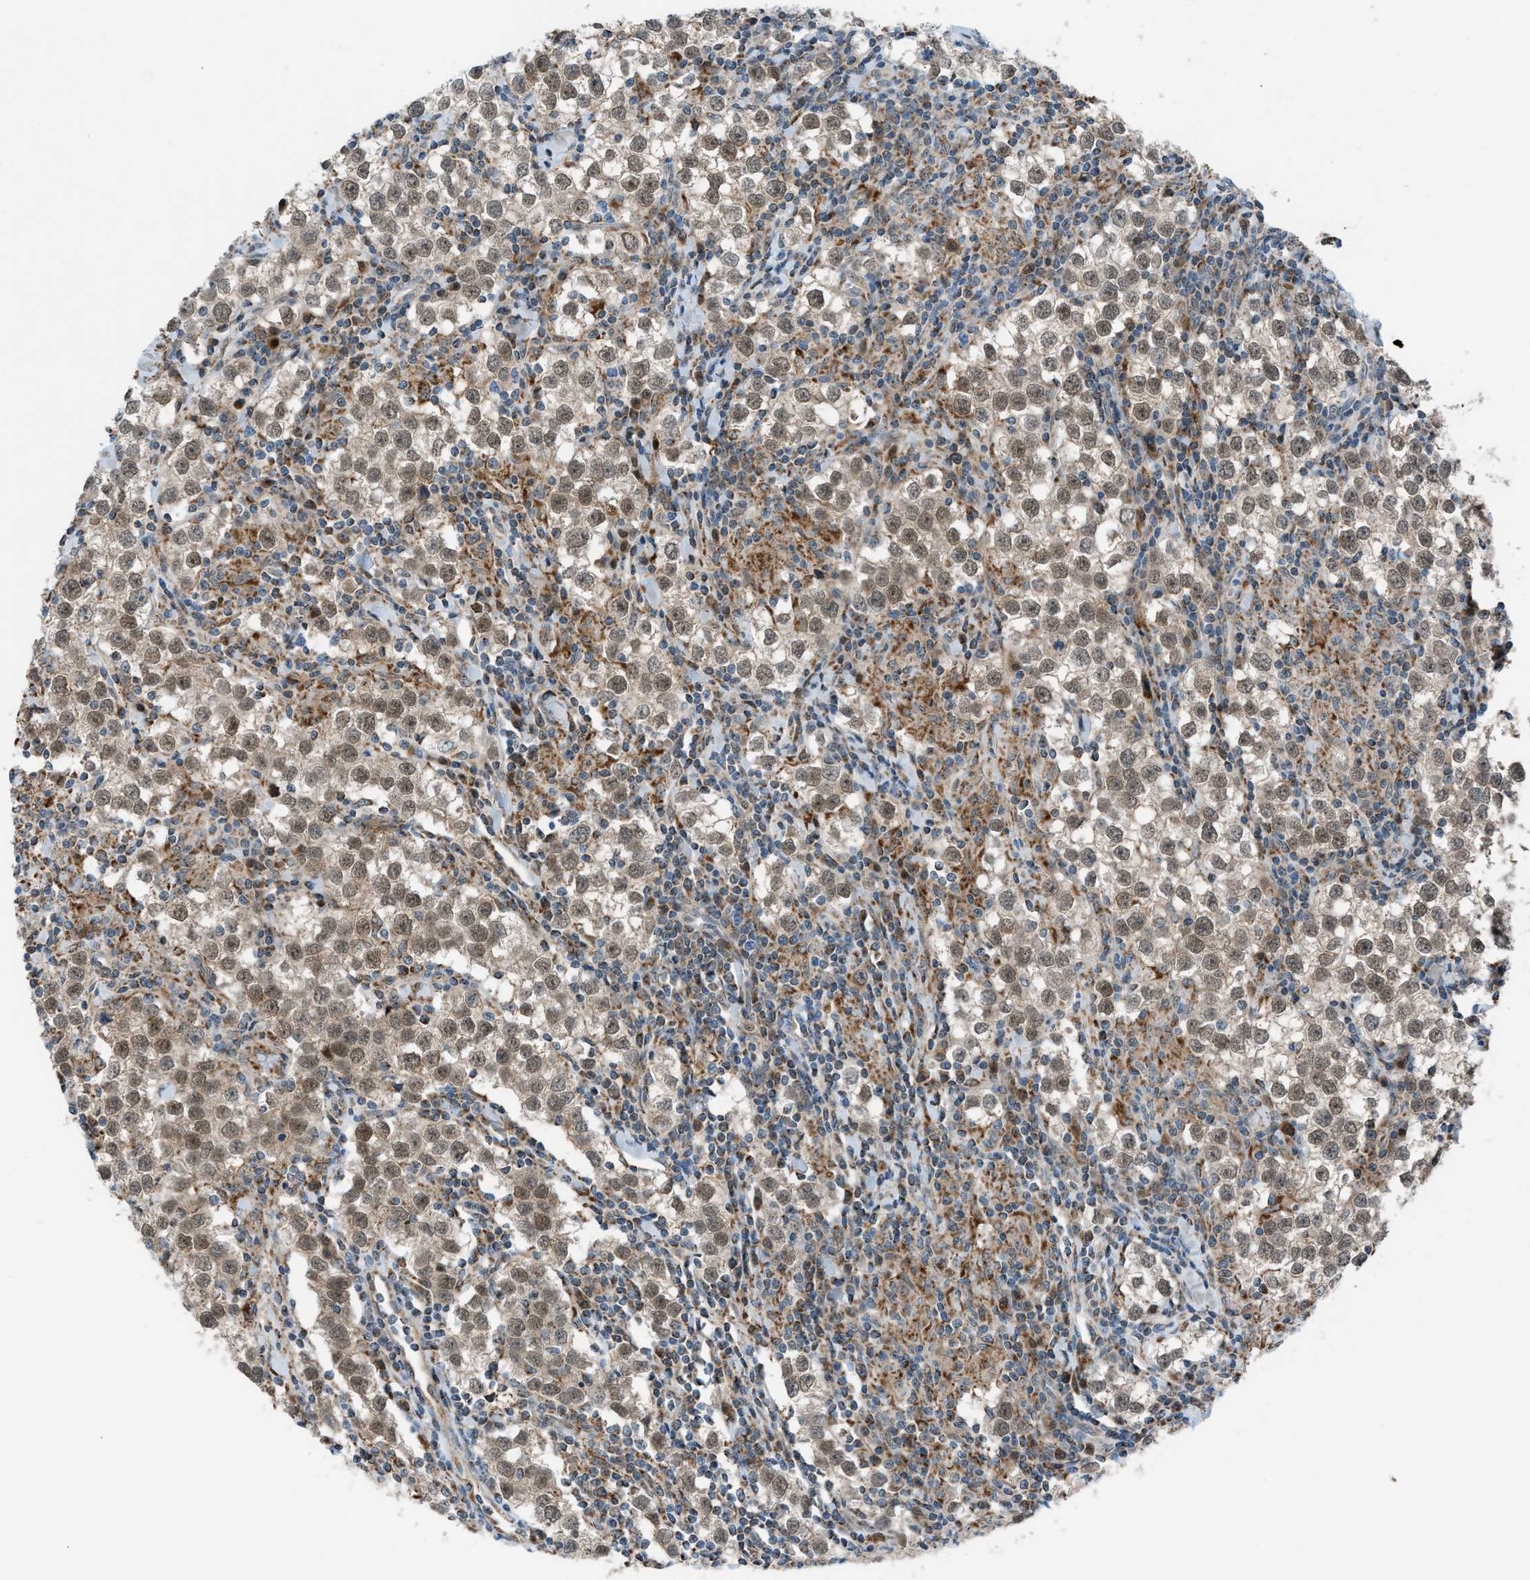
{"staining": {"intensity": "moderate", "quantity": ">75%", "location": "cytoplasmic/membranous,nuclear"}, "tissue": "testis cancer", "cell_type": "Tumor cells", "image_type": "cancer", "snomed": [{"axis": "morphology", "description": "Seminoma, NOS"}, {"axis": "morphology", "description": "Carcinoma, Embryonal, NOS"}, {"axis": "topography", "description": "Testis"}], "caption": "Tumor cells reveal moderate cytoplasmic/membranous and nuclear expression in approximately >75% of cells in testis cancer. (IHC, brightfield microscopy, high magnification).", "gene": "SRM", "patient": {"sex": "male", "age": 36}}